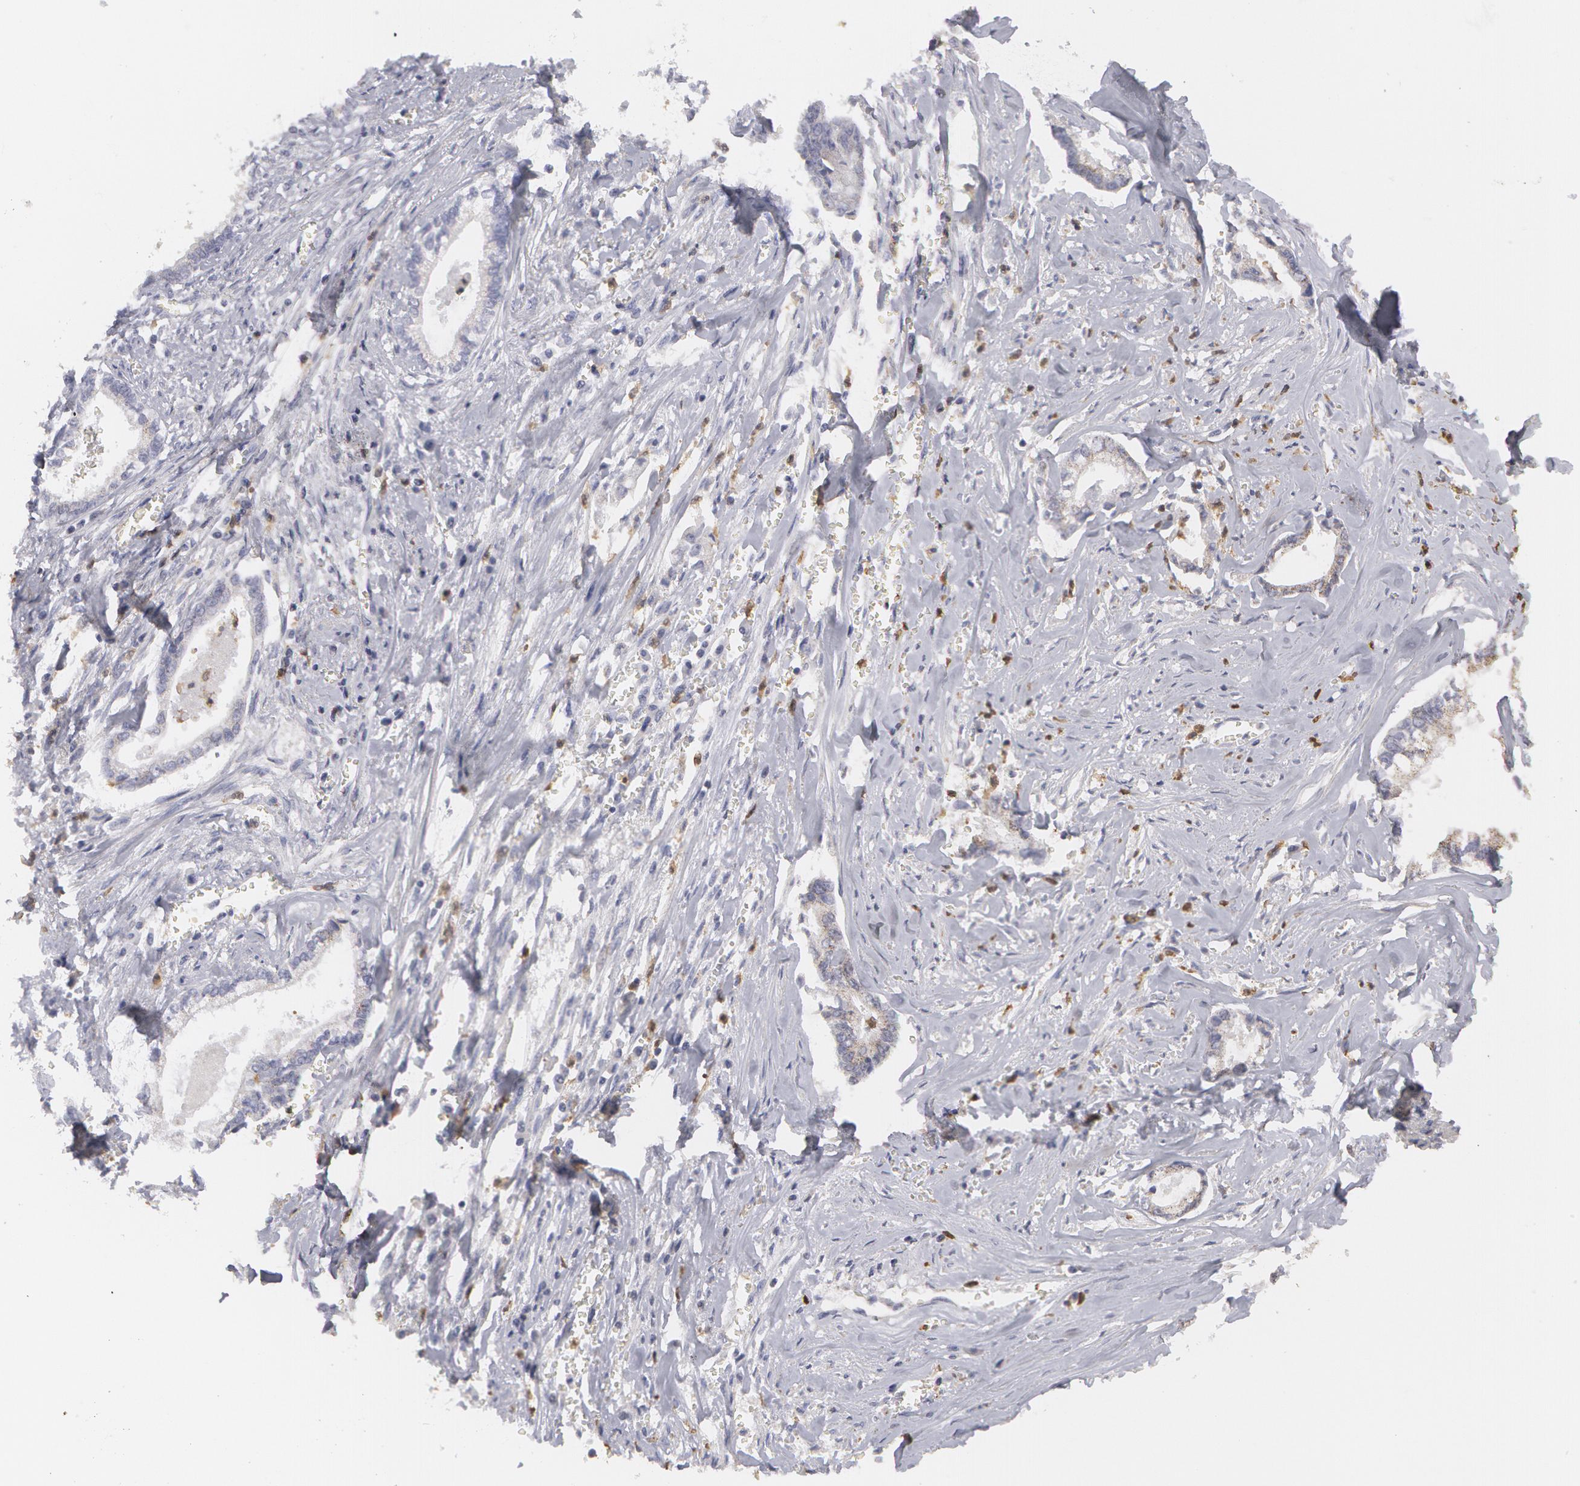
{"staining": {"intensity": "weak", "quantity": "25%-75%", "location": "cytoplasmic/membranous"}, "tissue": "liver cancer", "cell_type": "Tumor cells", "image_type": "cancer", "snomed": [{"axis": "morphology", "description": "Cholangiocarcinoma"}, {"axis": "topography", "description": "Liver"}], "caption": "Weak cytoplasmic/membranous staining for a protein is identified in approximately 25%-75% of tumor cells of liver cholangiocarcinoma using IHC.", "gene": "CAT", "patient": {"sex": "male", "age": 57}}